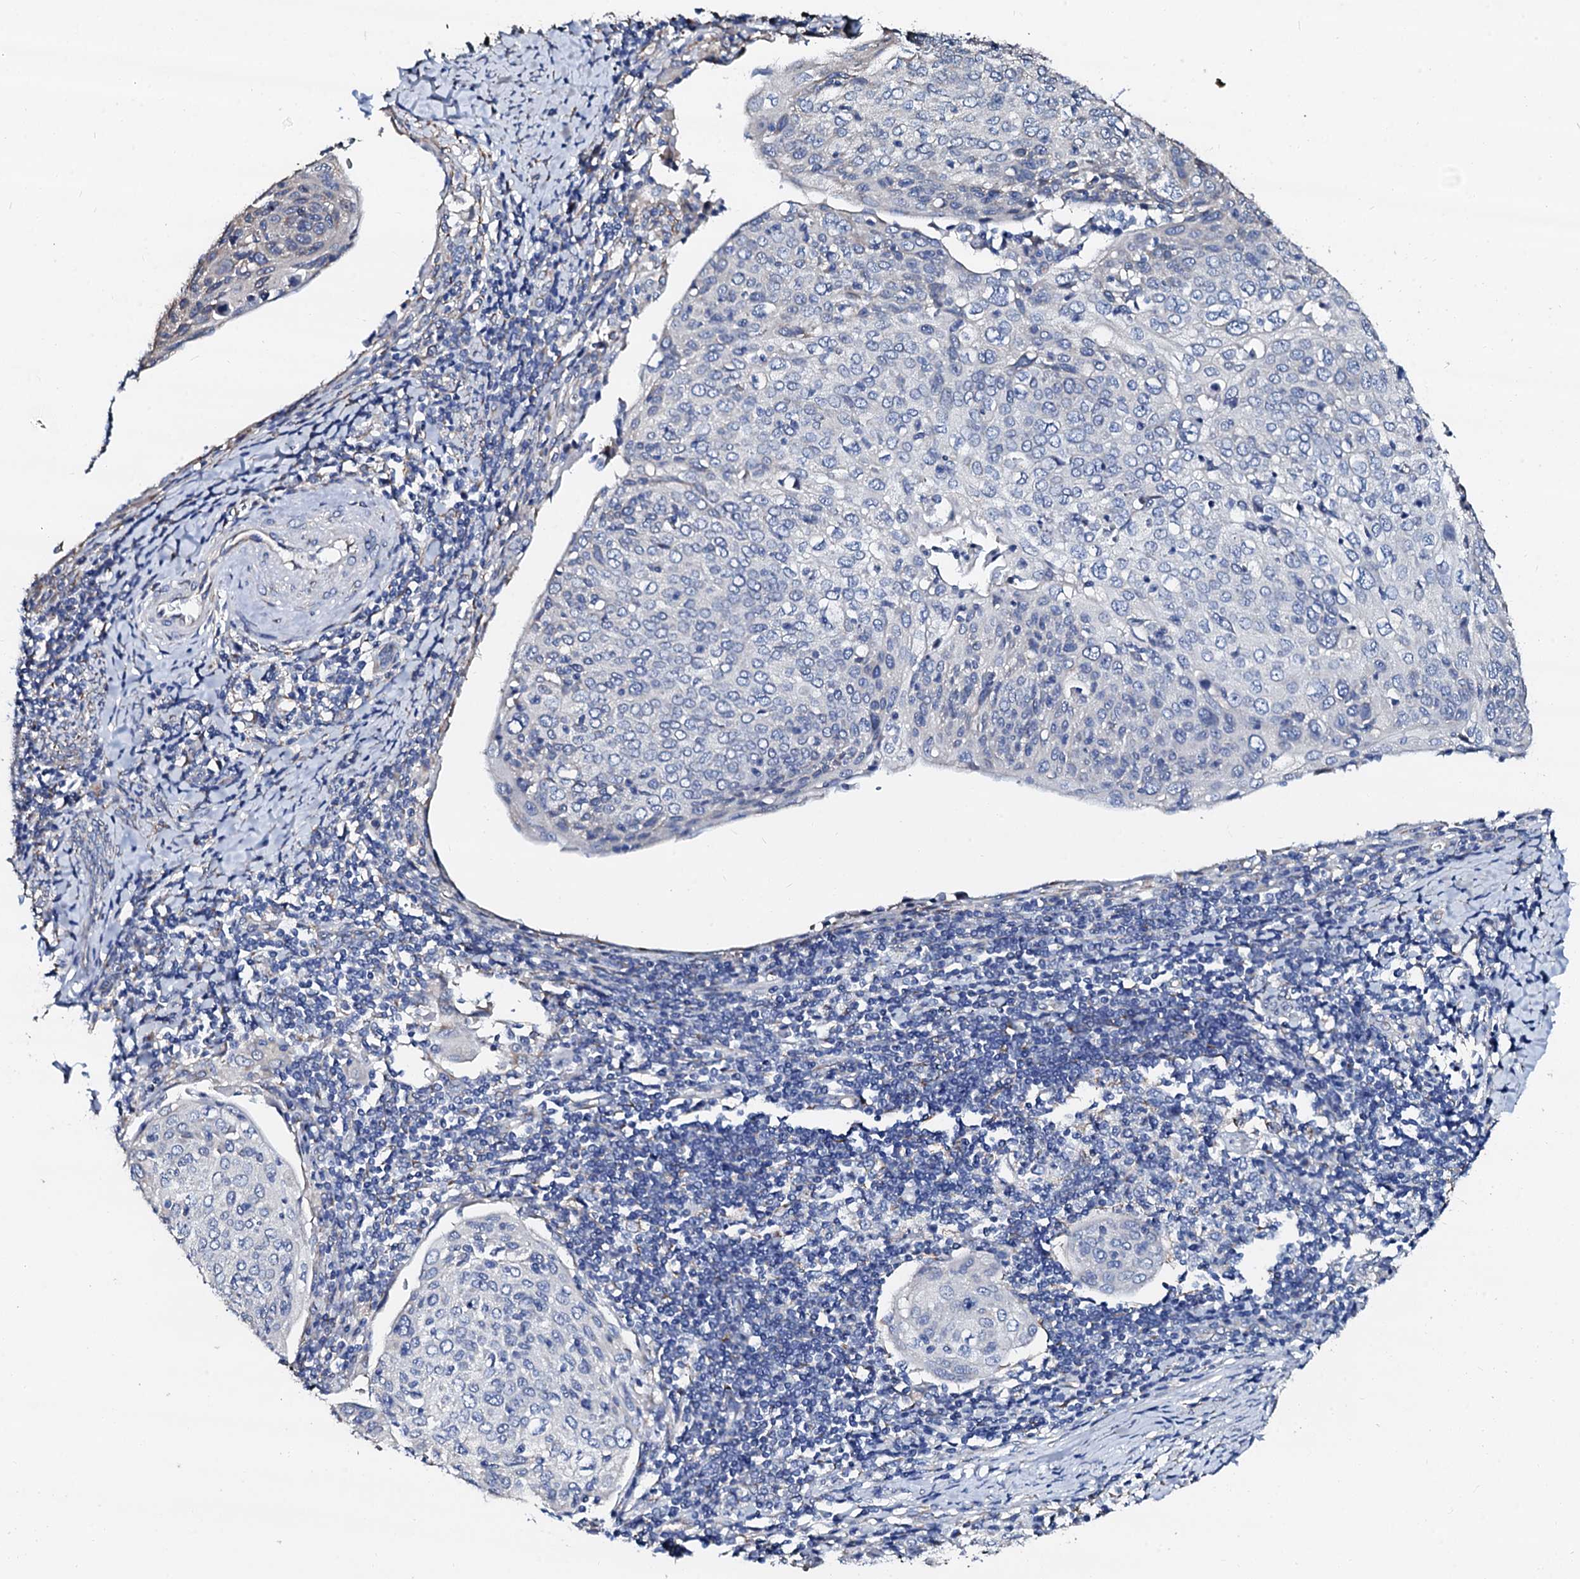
{"staining": {"intensity": "negative", "quantity": "none", "location": "none"}, "tissue": "cervical cancer", "cell_type": "Tumor cells", "image_type": "cancer", "snomed": [{"axis": "morphology", "description": "Squamous cell carcinoma, NOS"}, {"axis": "topography", "description": "Cervix"}], "caption": "The micrograph shows no staining of tumor cells in cervical squamous cell carcinoma.", "gene": "AKAP3", "patient": {"sex": "female", "age": 67}}